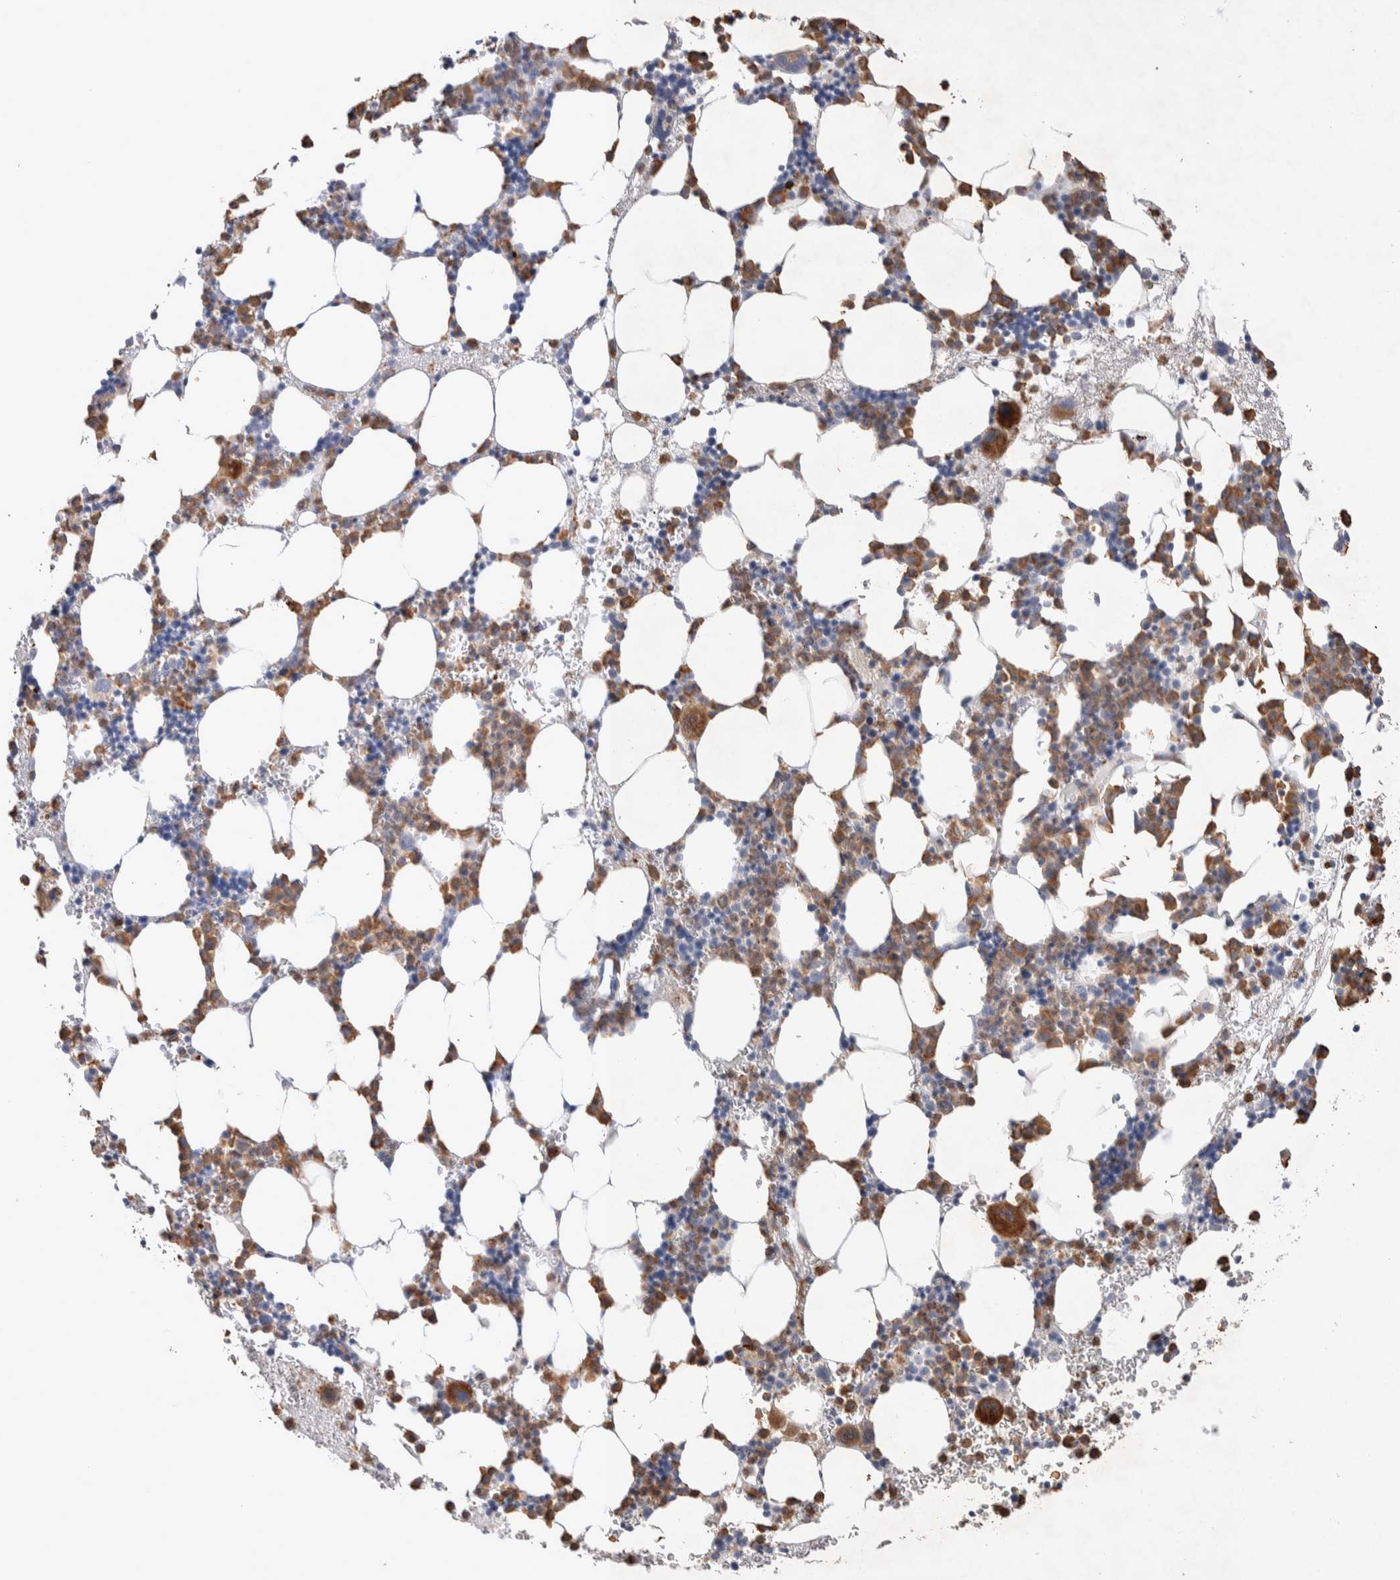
{"staining": {"intensity": "moderate", "quantity": ">75%", "location": "cytoplasmic/membranous"}, "tissue": "bone marrow", "cell_type": "Hematopoietic cells", "image_type": "normal", "snomed": [{"axis": "morphology", "description": "Normal tissue, NOS"}, {"axis": "morphology", "description": "Inflammation, NOS"}, {"axis": "topography", "description": "Bone marrow"}], "caption": "Immunohistochemistry (DAB (3,3'-diaminobenzidine)) staining of normal bone marrow reveals moderate cytoplasmic/membranous protein expression in approximately >75% of hematopoietic cells.", "gene": "FFAR2", "patient": {"sex": "female", "age": 67}}